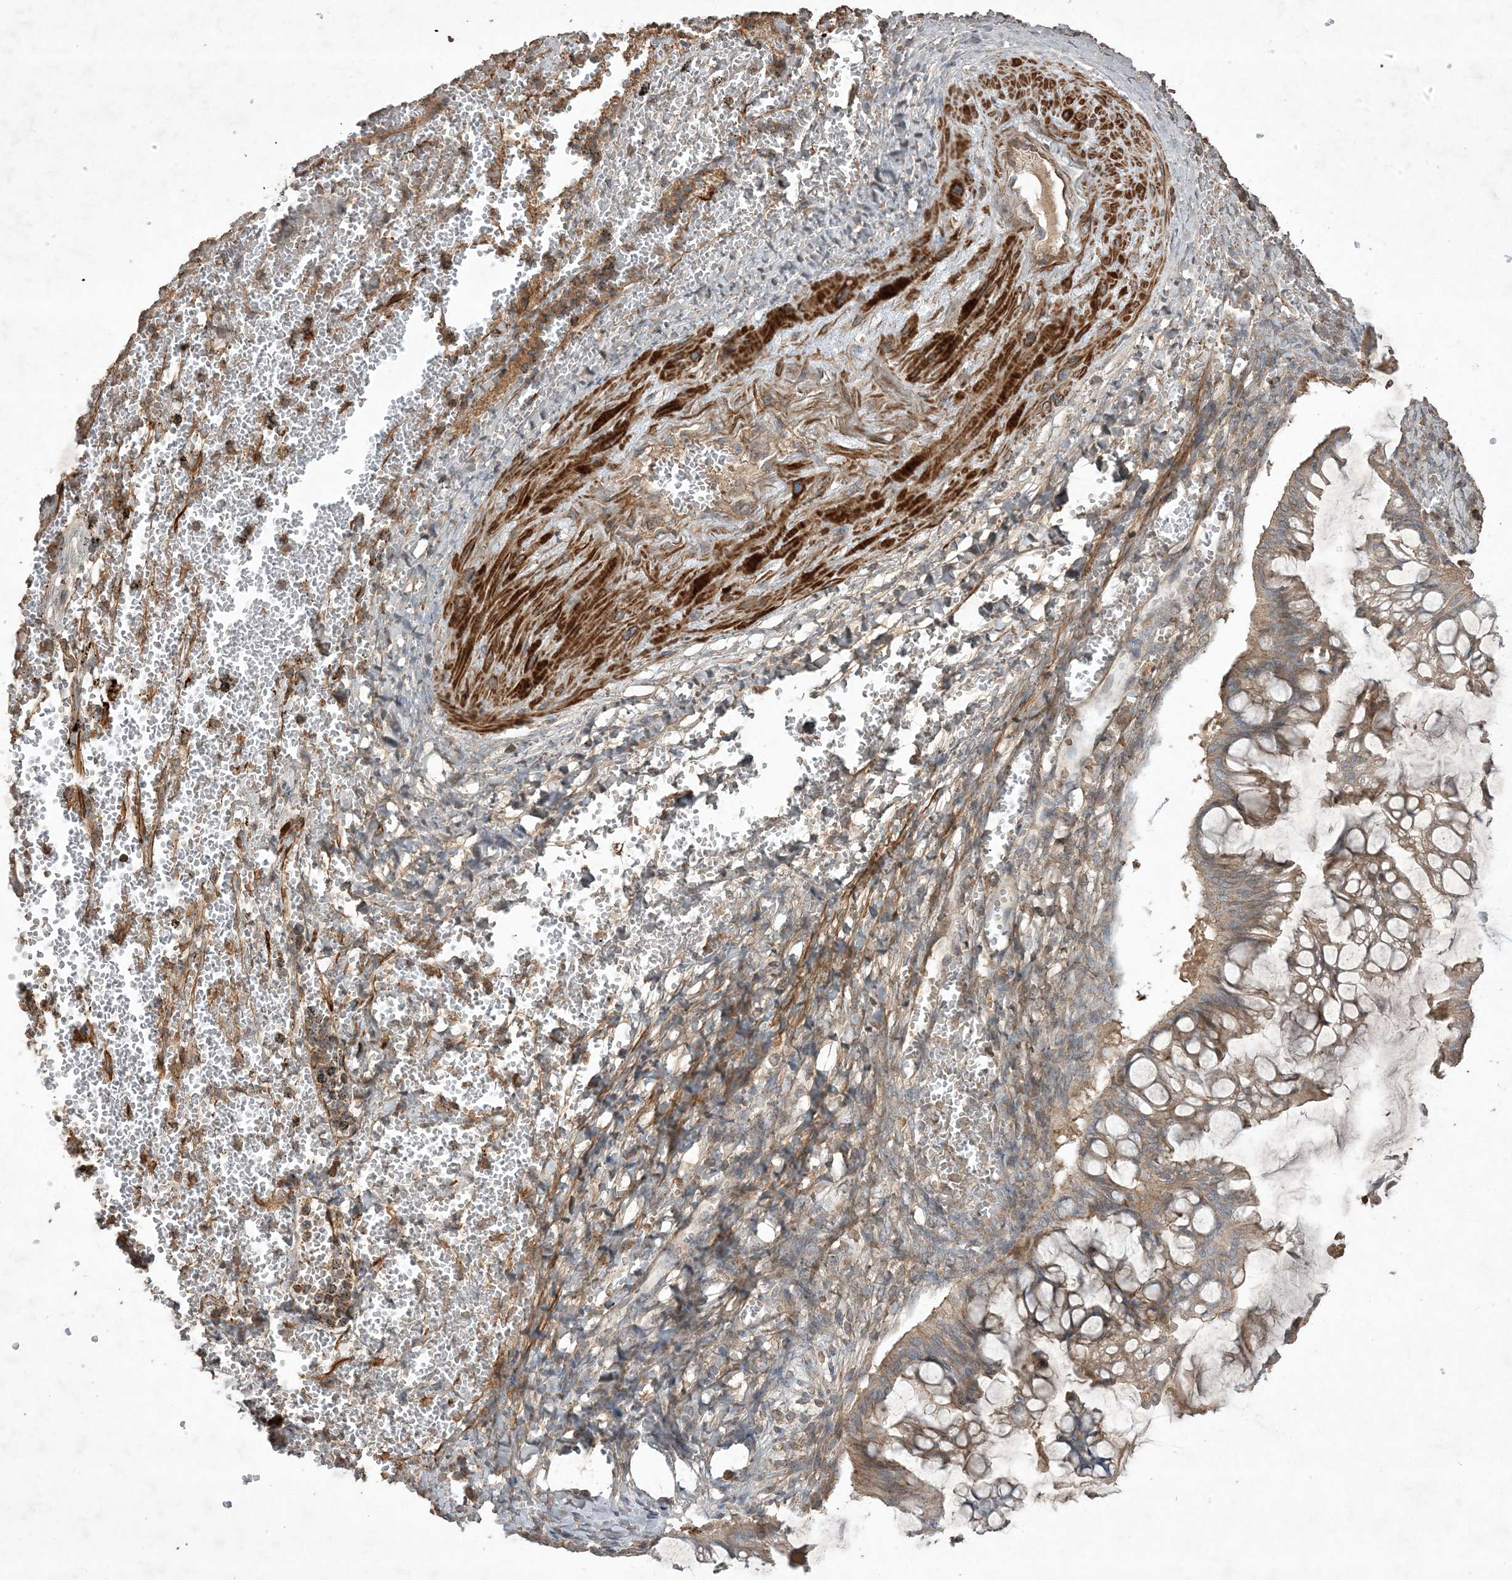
{"staining": {"intensity": "moderate", "quantity": ">75%", "location": "cytoplasmic/membranous"}, "tissue": "ovarian cancer", "cell_type": "Tumor cells", "image_type": "cancer", "snomed": [{"axis": "morphology", "description": "Cystadenocarcinoma, mucinous, NOS"}, {"axis": "topography", "description": "Ovary"}], "caption": "Brown immunohistochemical staining in ovarian mucinous cystadenocarcinoma demonstrates moderate cytoplasmic/membranous positivity in about >75% of tumor cells.", "gene": "PRRT3", "patient": {"sex": "female", "age": 73}}